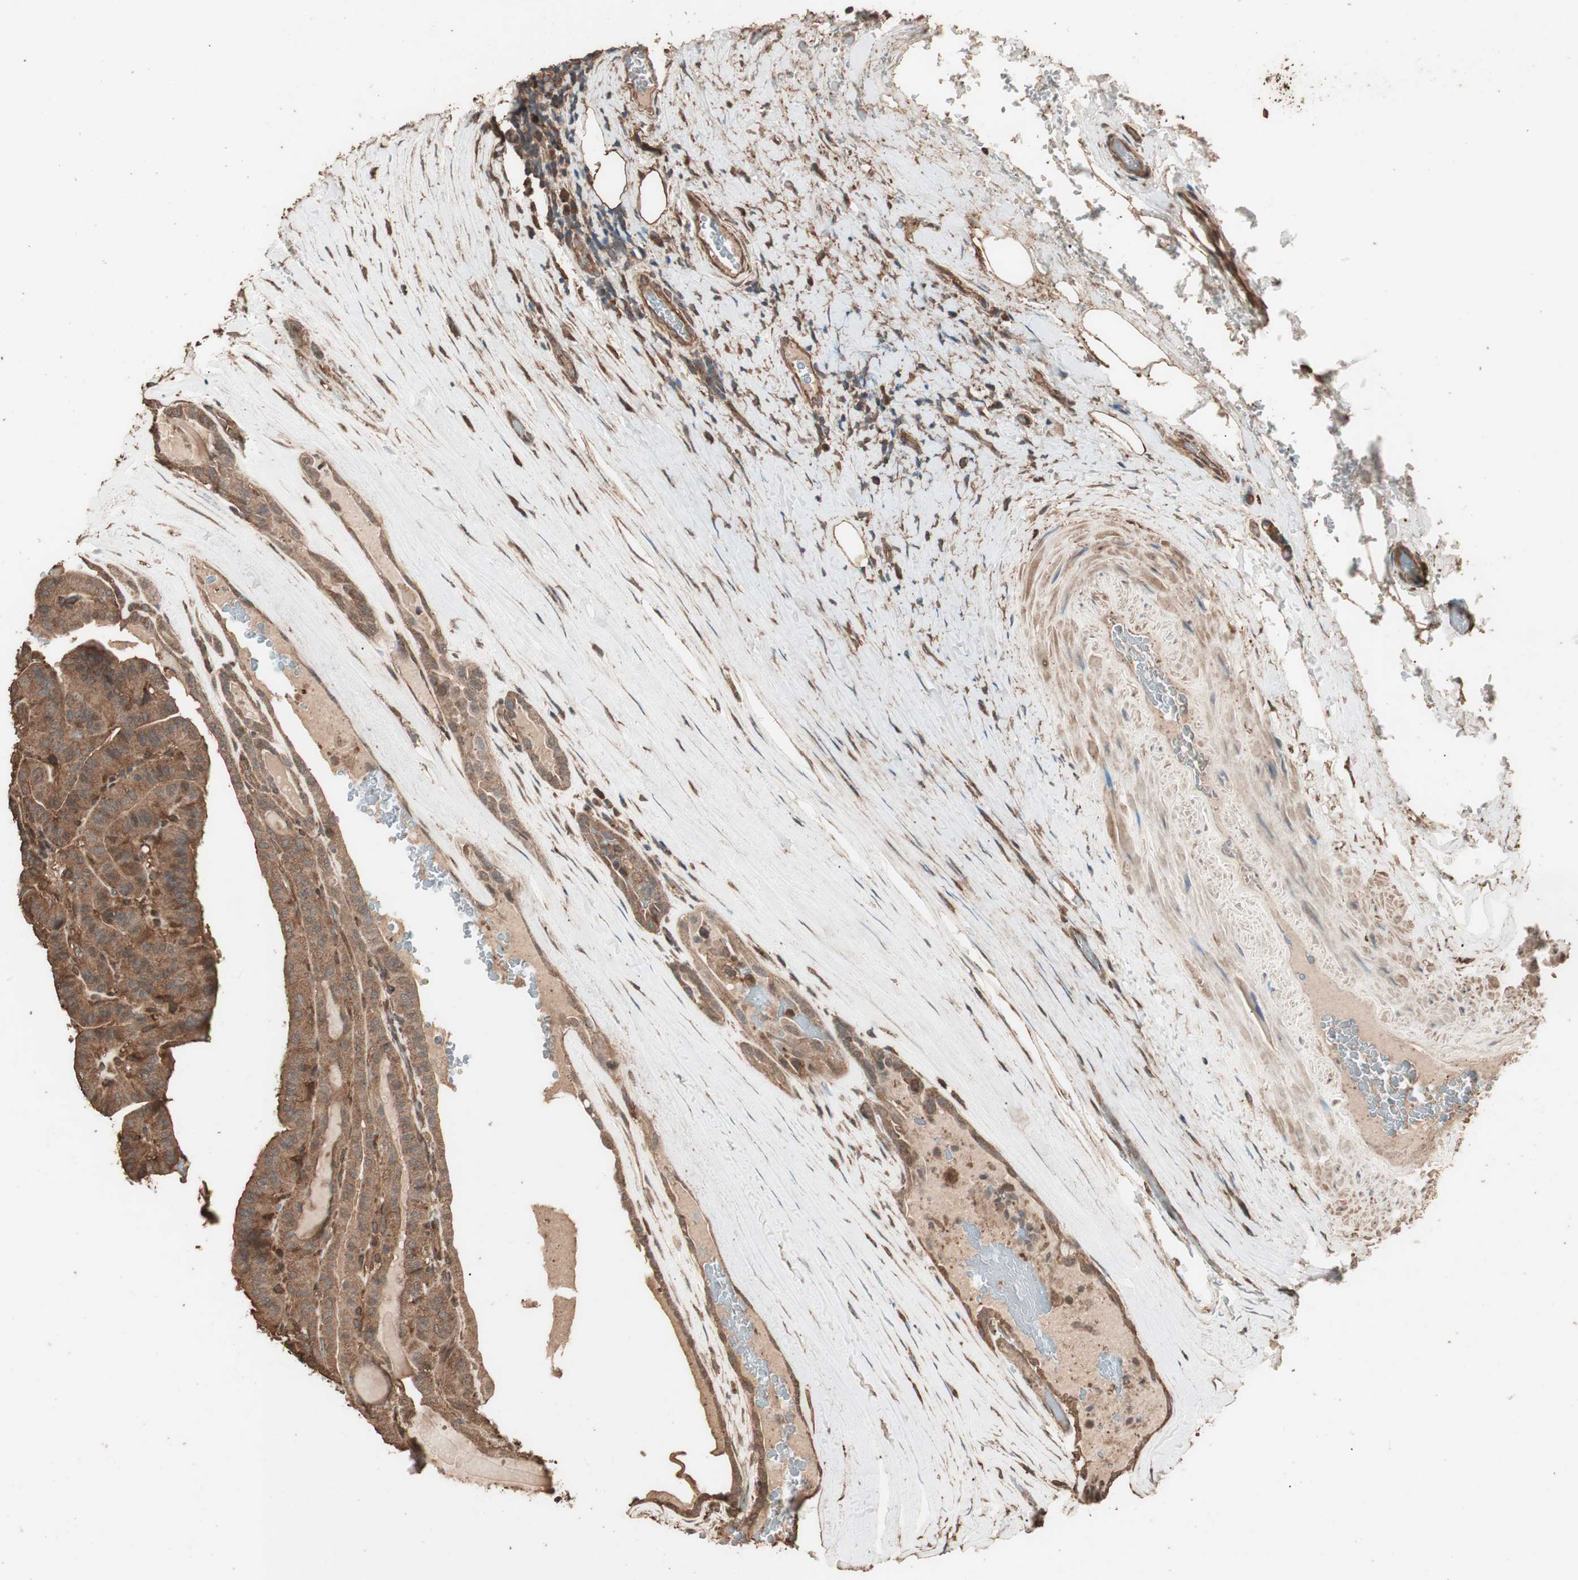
{"staining": {"intensity": "moderate", "quantity": ">75%", "location": "cytoplasmic/membranous"}, "tissue": "thyroid cancer", "cell_type": "Tumor cells", "image_type": "cancer", "snomed": [{"axis": "morphology", "description": "Papillary adenocarcinoma, NOS"}, {"axis": "topography", "description": "Thyroid gland"}], "caption": "Thyroid cancer (papillary adenocarcinoma) was stained to show a protein in brown. There is medium levels of moderate cytoplasmic/membranous expression in about >75% of tumor cells.", "gene": "CCN4", "patient": {"sex": "male", "age": 77}}